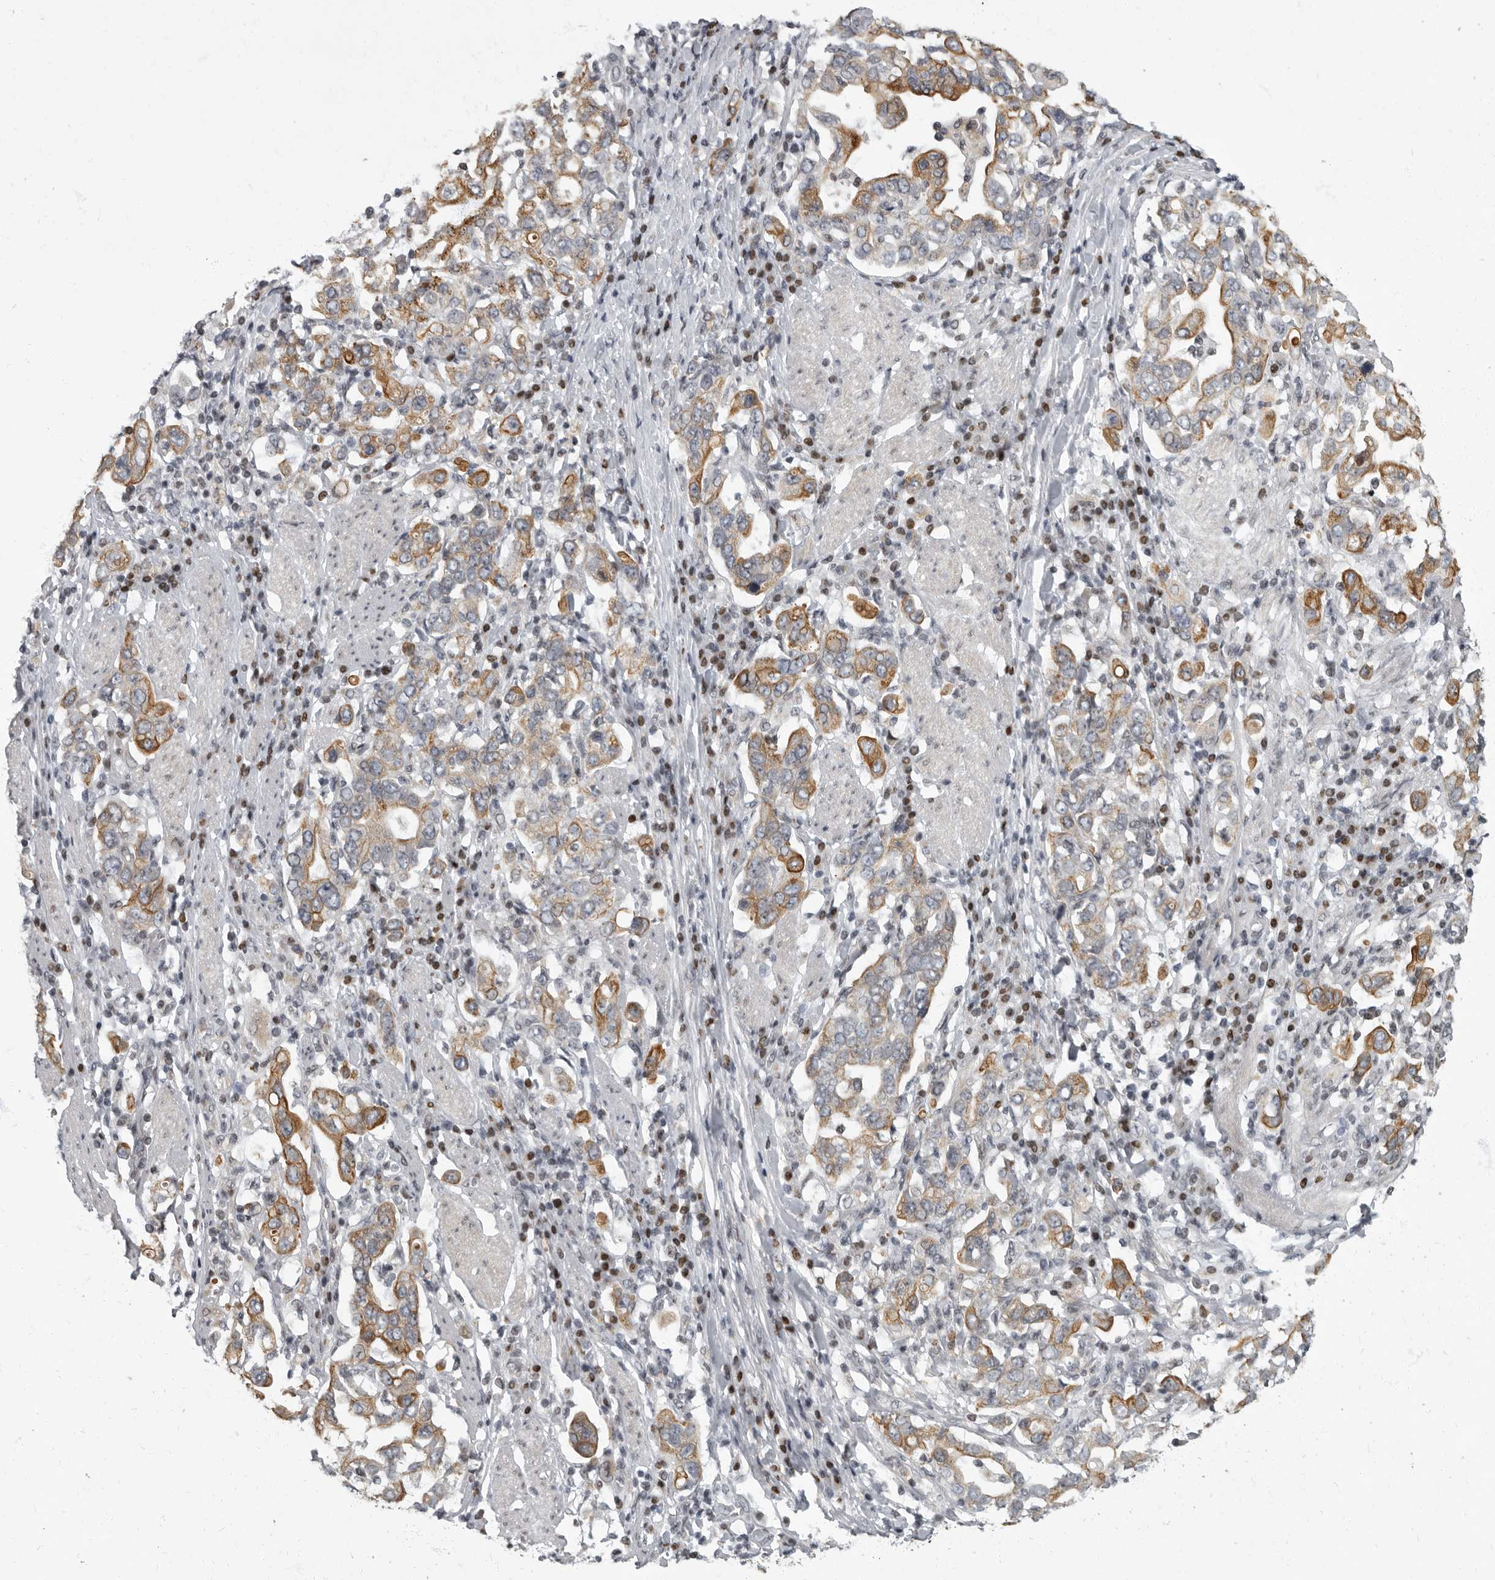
{"staining": {"intensity": "moderate", "quantity": ">75%", "location": "cytoplasmic/membranous"}, "tissue": "stomach cancer", "cell_type": "Tumor cells", "image_type": "cancer", "snomed": [{"axis": "morphology", "description": "Adenocarcinoma, NOS"}, {"axis": "topography", "description": "Stomach, upper"}], "caption": "Stomach cancer stained with IHC demonstrates moderate cytoplasmic/membranous positivity in approximately >75% of tumor cells. (DAB (3,3'-diaminobenzidine) IHC with brightfield microscopy, high magnification).", "gene": "EVI5", "patient": {"sex": "male", "age": 62}}